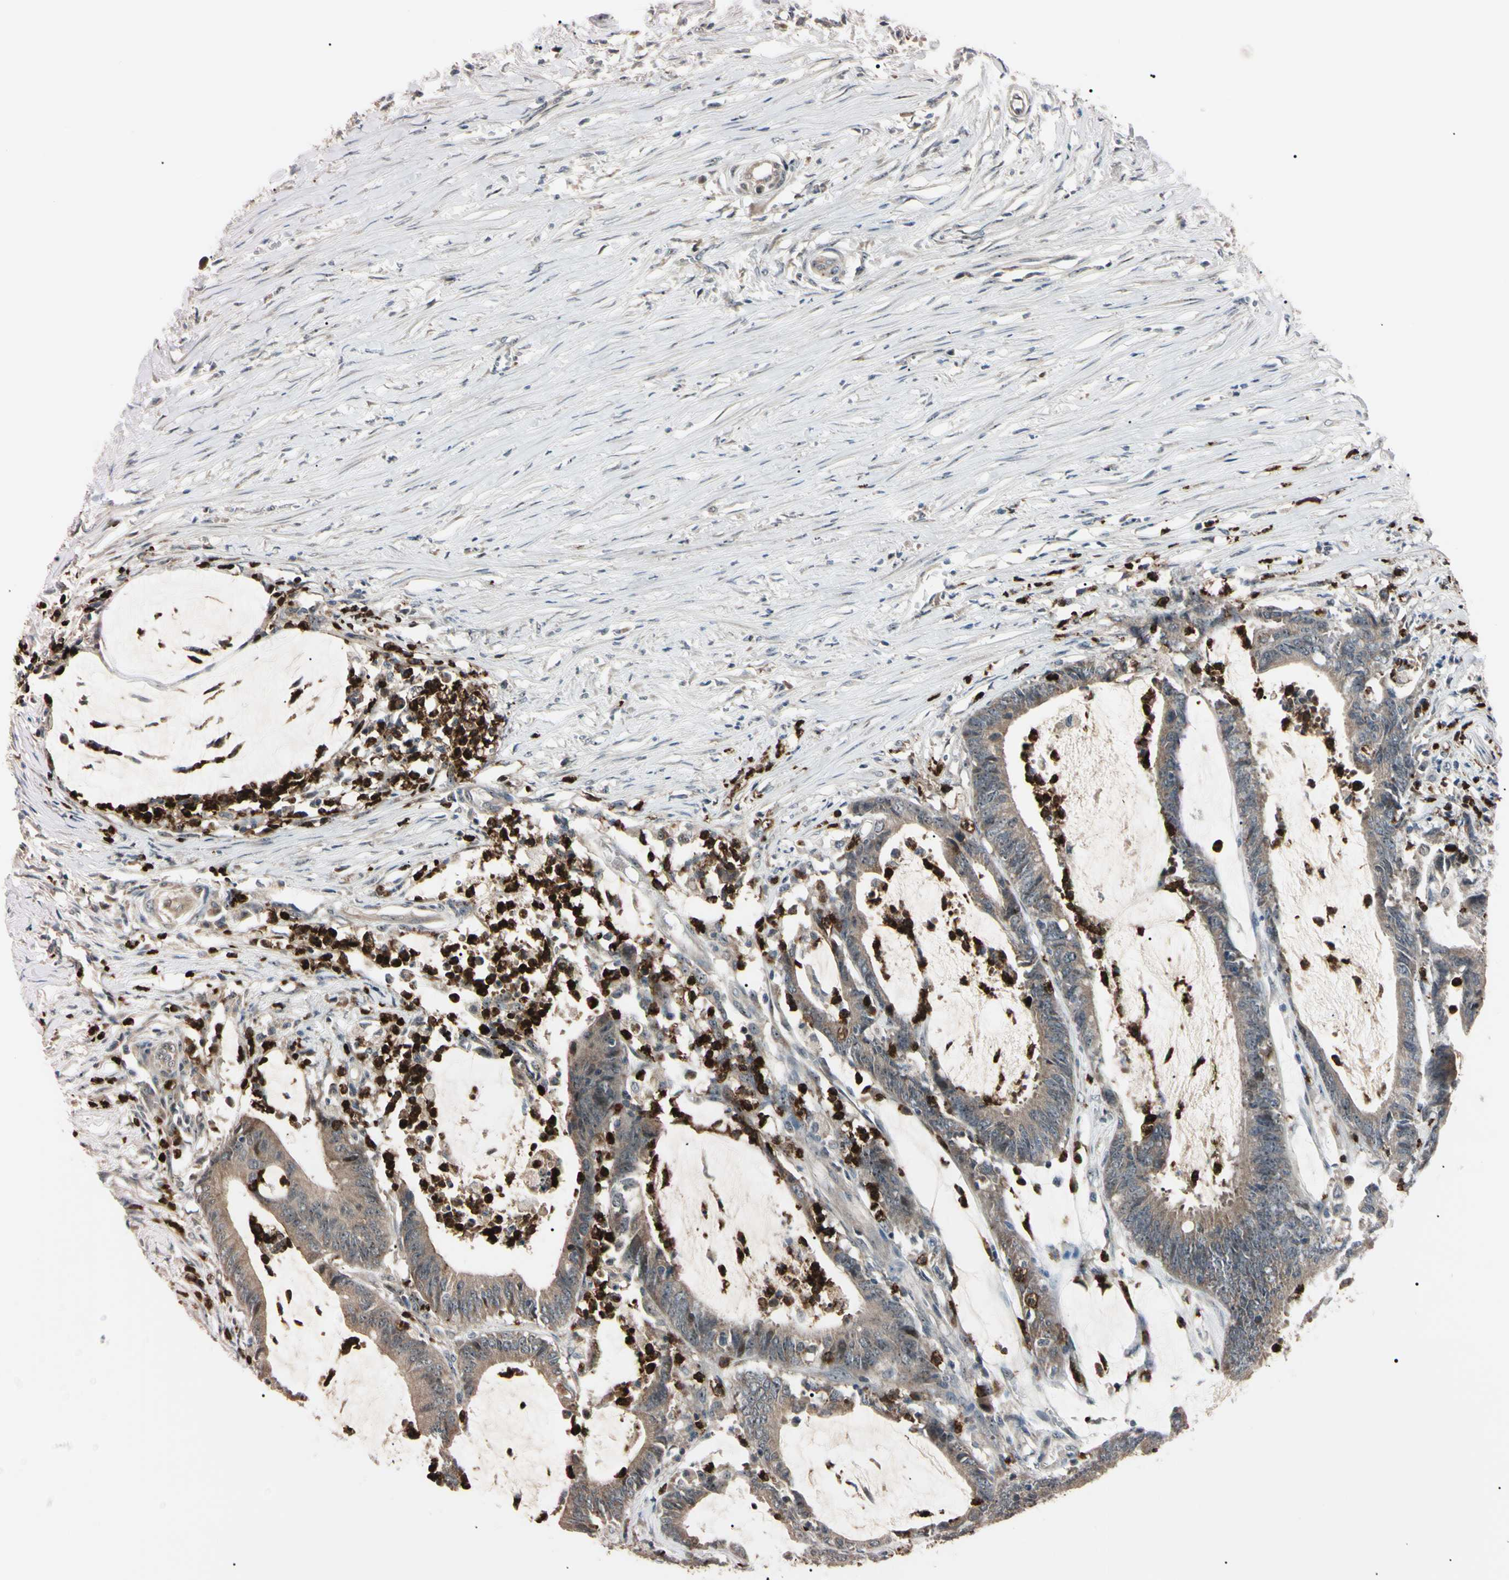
{"staining": {"intensity": "moderate", "quantity": ">75%", "location": "cytoplasmic/membranous"}, "tissue": "colorectal cancer", "cell_type": "Tumor cells", "image_type": "cancer", "snomed": [{"axis": "morphology", "description": "Adenocarcinoma, NOS"}, {"axis": "topography", "description": "Rectum"}], "caption": "This is a histology image of IHC staining of colorectal cancer, which shows moderate positivity in the cytoplasmic/membranous of tumor cells.", "gene": "TRAF5", "patient": {"sex": "female", "age": 66}}